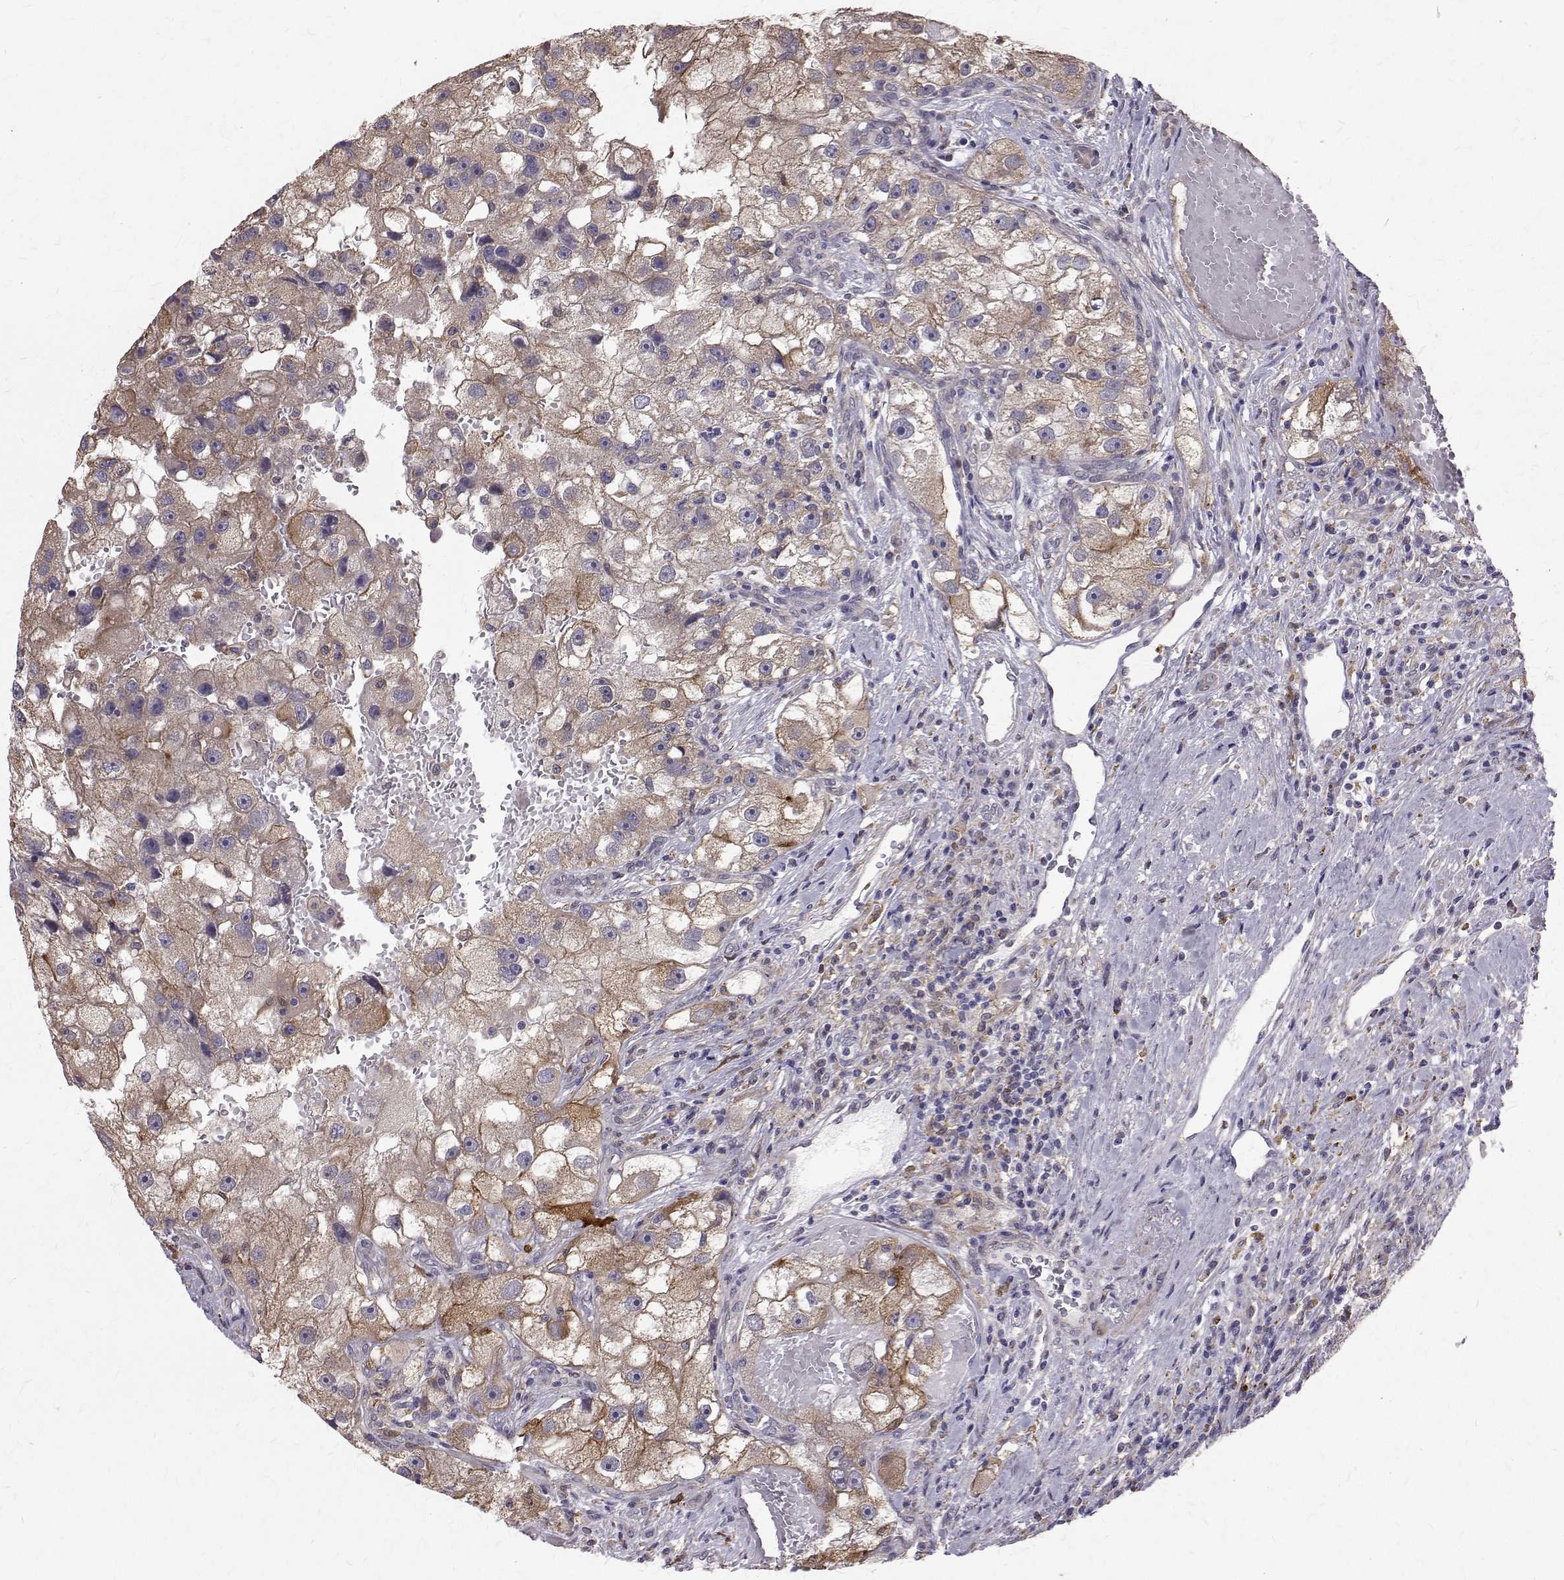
{"staining": {"intensity": "weak", "quantity": "25%-75%", "location": "cytoplasmic/membranous"}, "tissue": "renal cancer", "cell_type": "Tumor cells", "image_type": "cancer", "snomed": [{"axis": "morphology", "description": "Adenocarcinoma, NOS"}, {"axis": "topography", "description": "Kidney"}], "caption": "An immunohistochemistry image of tumor tissue is shown. Protein staining in brown highlights weak cytoplasmic/membranous positivity in renal adenocarcinoma within tumor cells. The protein is stained brown, and the nuclei are stained in blue (DAB IHC with brightfield microscopy, high magnification).", "gene": "CCDC89", "patient": {"sex": "male", "age": 63}}